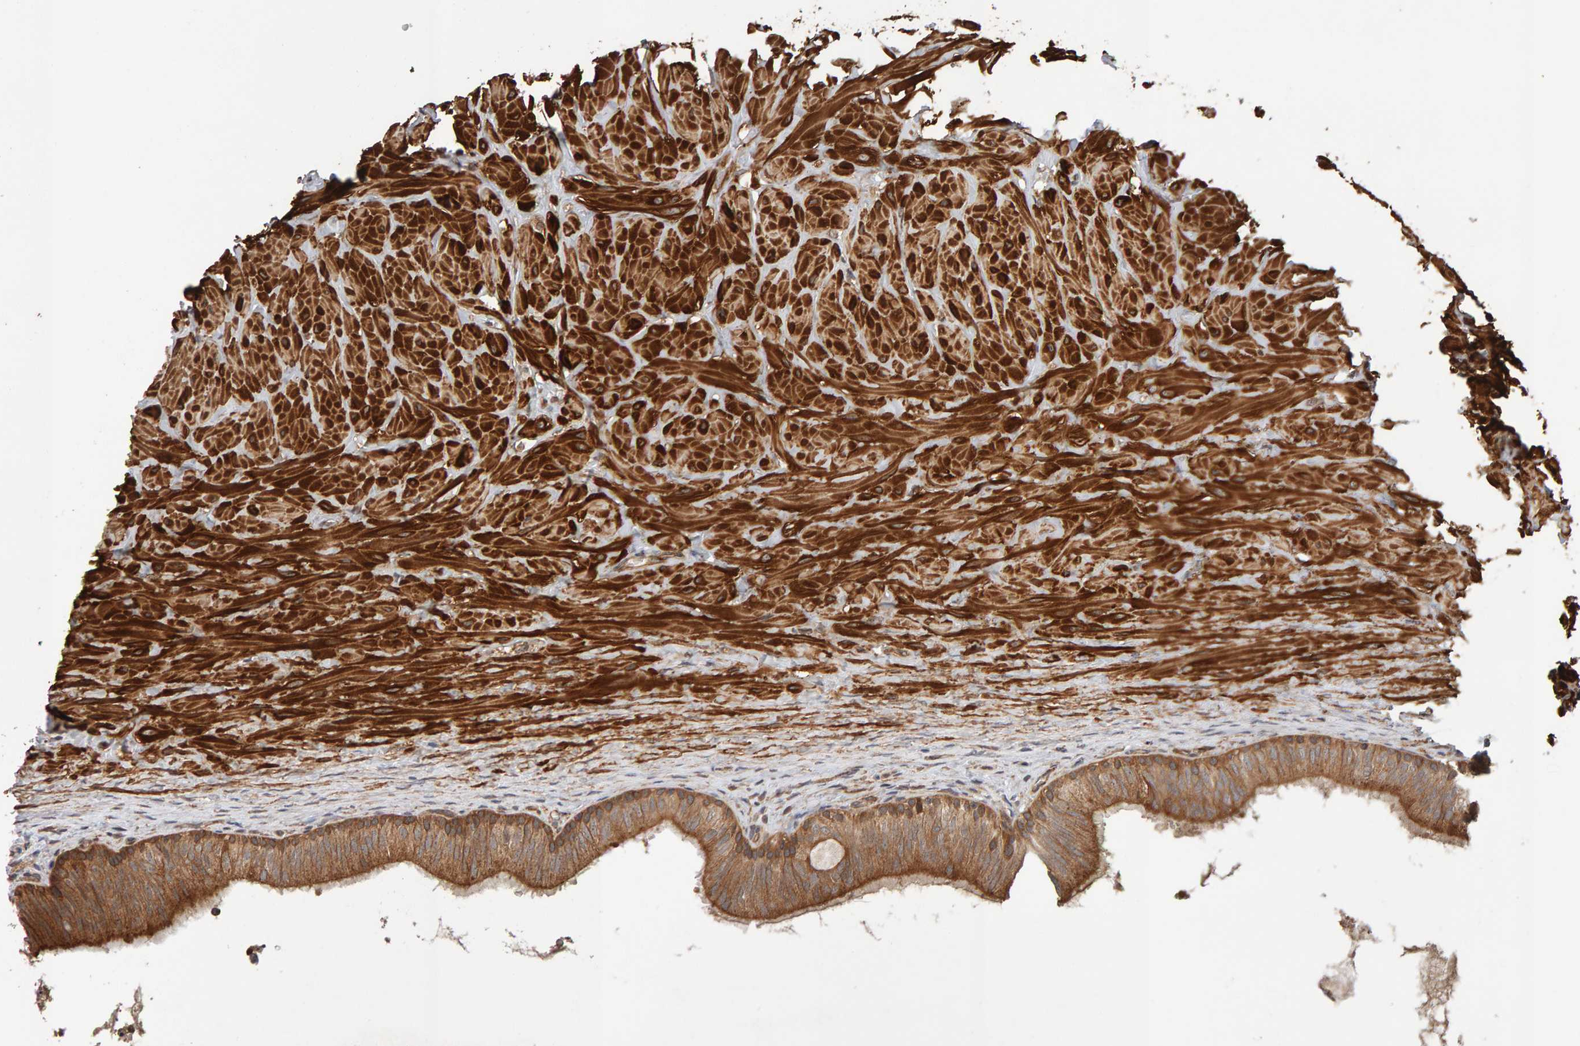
{"staining": {"intensity": "moderate", "quantity": ">75%", "location": "cytoplasmic/membranous"}, "tissue": "epididymis", "cell_type": "Glandular cells", "image_type": "normal", "snomed": [{"axis": "morphology", "description": "Normal tissue, NOS"}, {"axis": "topography", "description": "Epididymis"}], "caption": "IHC micrograph of benign epididymis: epididymis stained using IHC exhibits medium levels of moderate protein expression localized specifically in the cytoplasmic/membranous of glandular cells, appearing as a cytoplasmic/membranous brown color.", "gene": "SYNRG", "patient": {"sex": "male", "age": 31}}